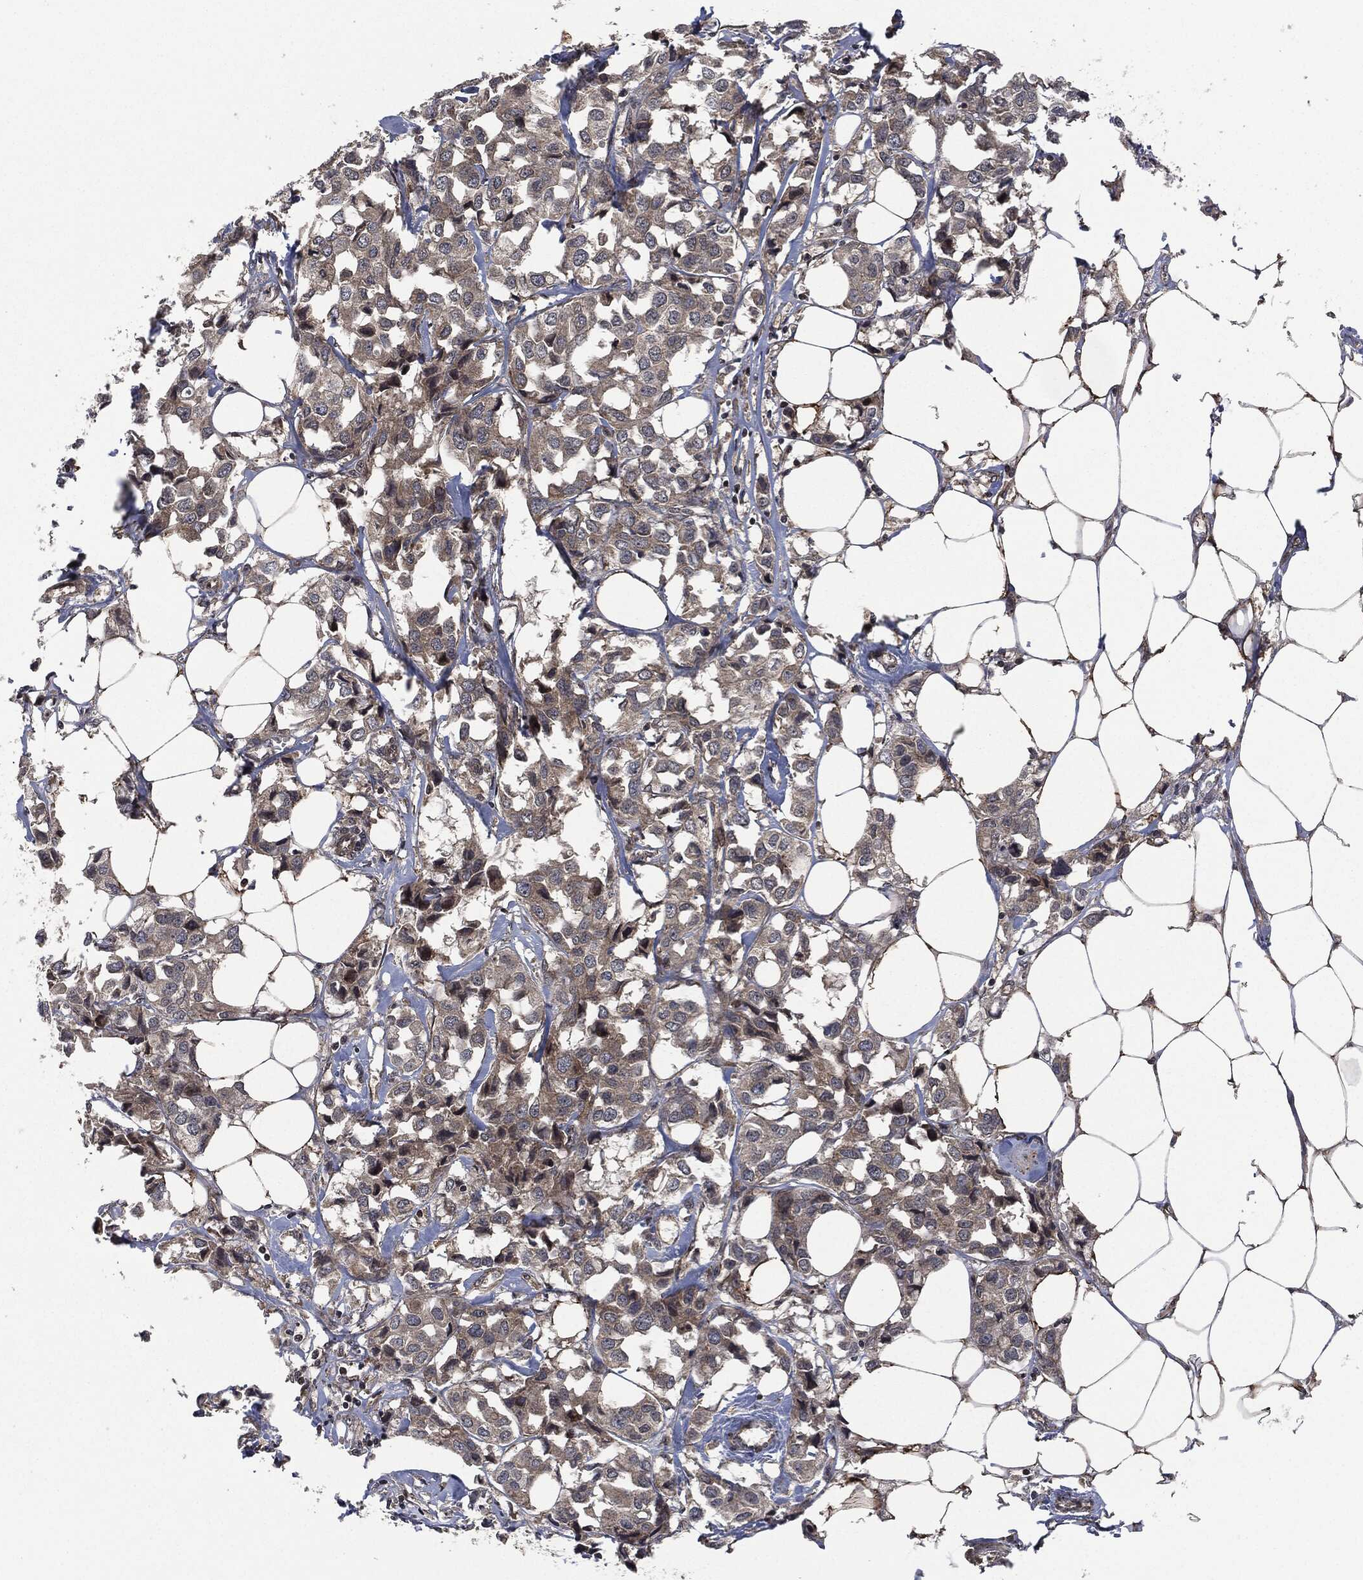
{"staining": {"intensity": "negative", "quantity": "none", "location": "none"}, "tissue": "breast cancer", "cell_type": "Tumor cells", "image_type": "cancer", "snomed": [{"axis": "morphology", "description": "Duct carcinoma"}, {"axis": "topography", "description": "Breast"}], "caption": "The histopathology image demonstrates no staining of tumor cells in breast intraductal carcinoma.", "gene": "HRAS", "patient": {"sex": "female", "age": 80}}